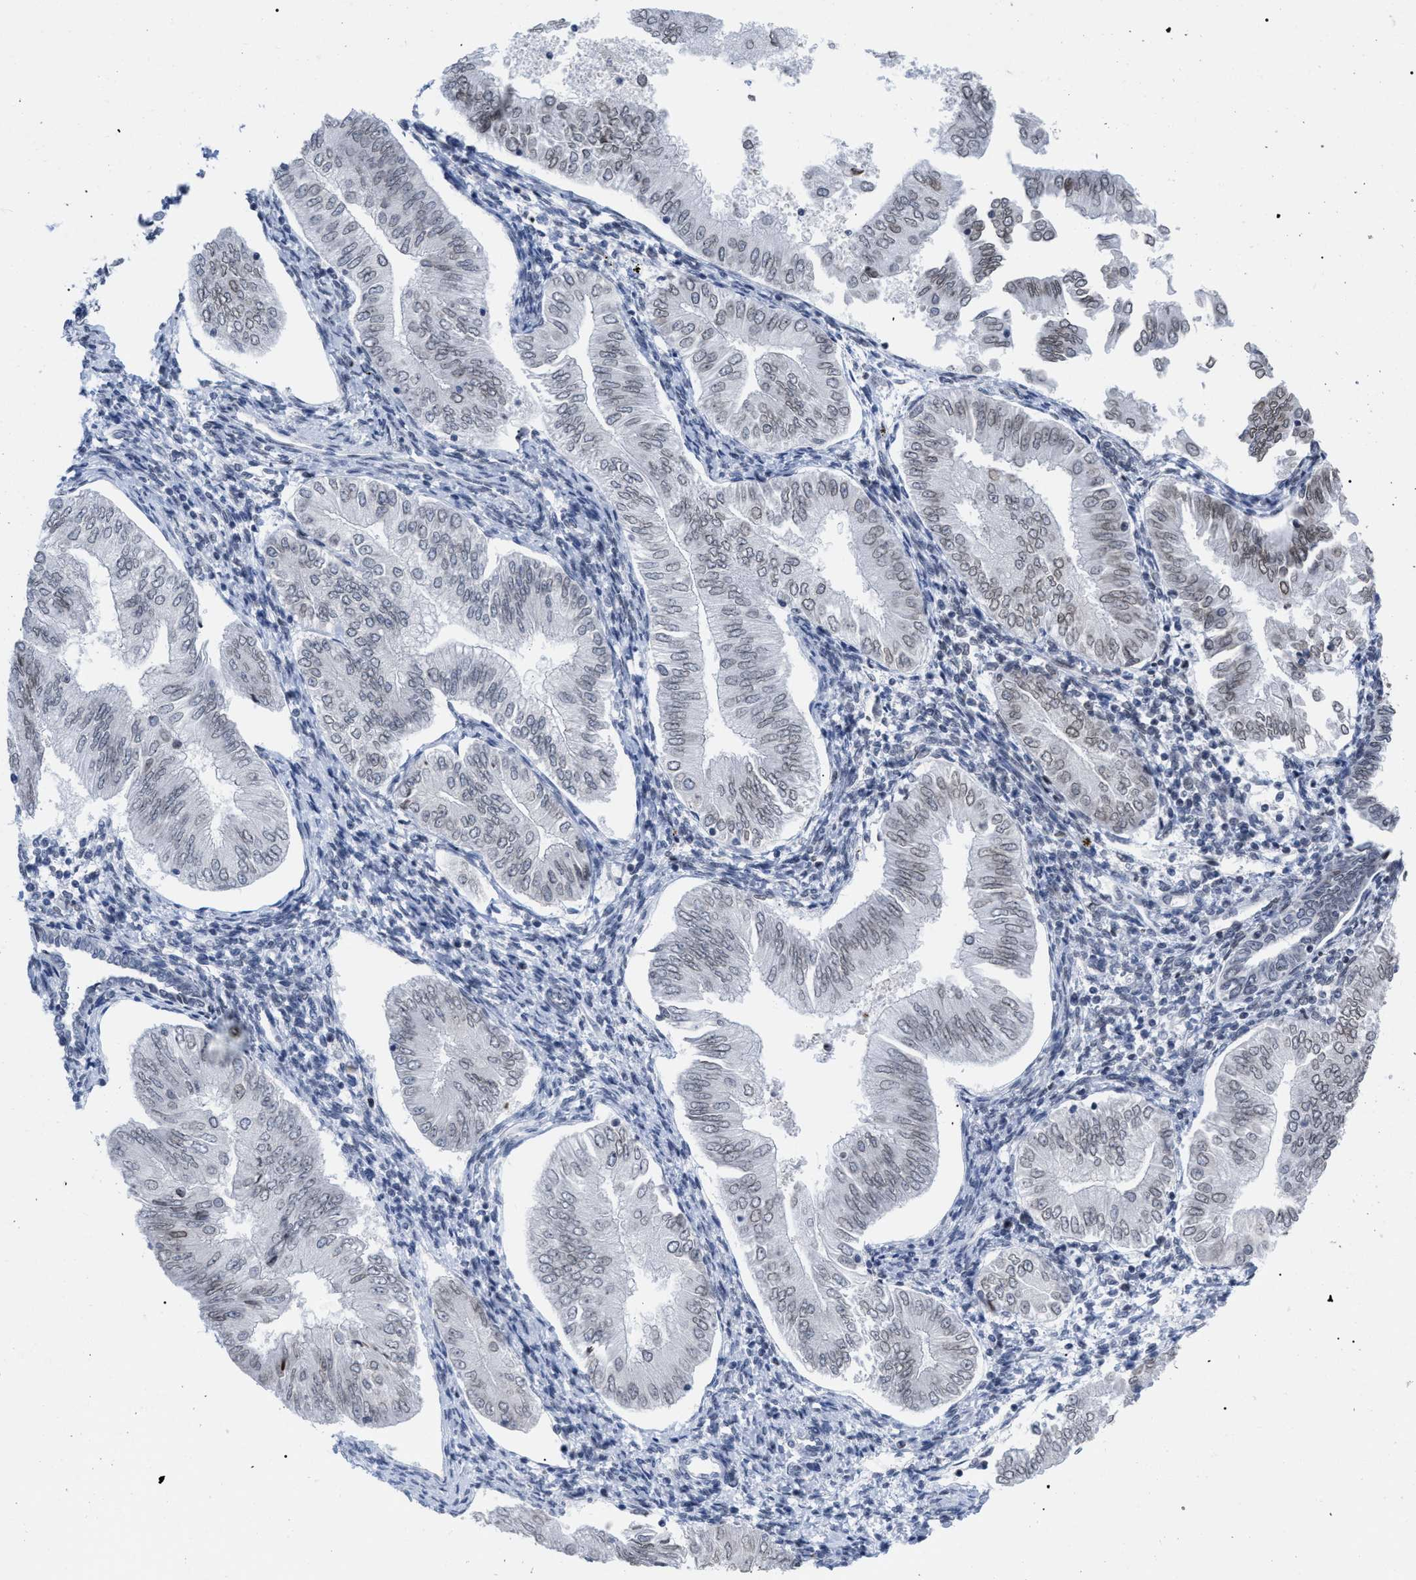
{"staining": {"intensity": "weak", "quantity": "<25%", "location": "cytoplasmic/membranous,nuclear"}, "tissue": "endometrial cancer", "cell_type": "Tumor cells", "image_type": "cancer", "snomed": [{"axis": "morphology", "description": "Adenocarcinoma, NOS"}, {"axis": "topography", "description": "Endometrium"}], "caption": "Protein analysis of adenocarcinoma (endometrial) exhibits no significant positivity in tumor cells.", "gene": "TPR", "patient": {"sex": "female", "age": 53}}